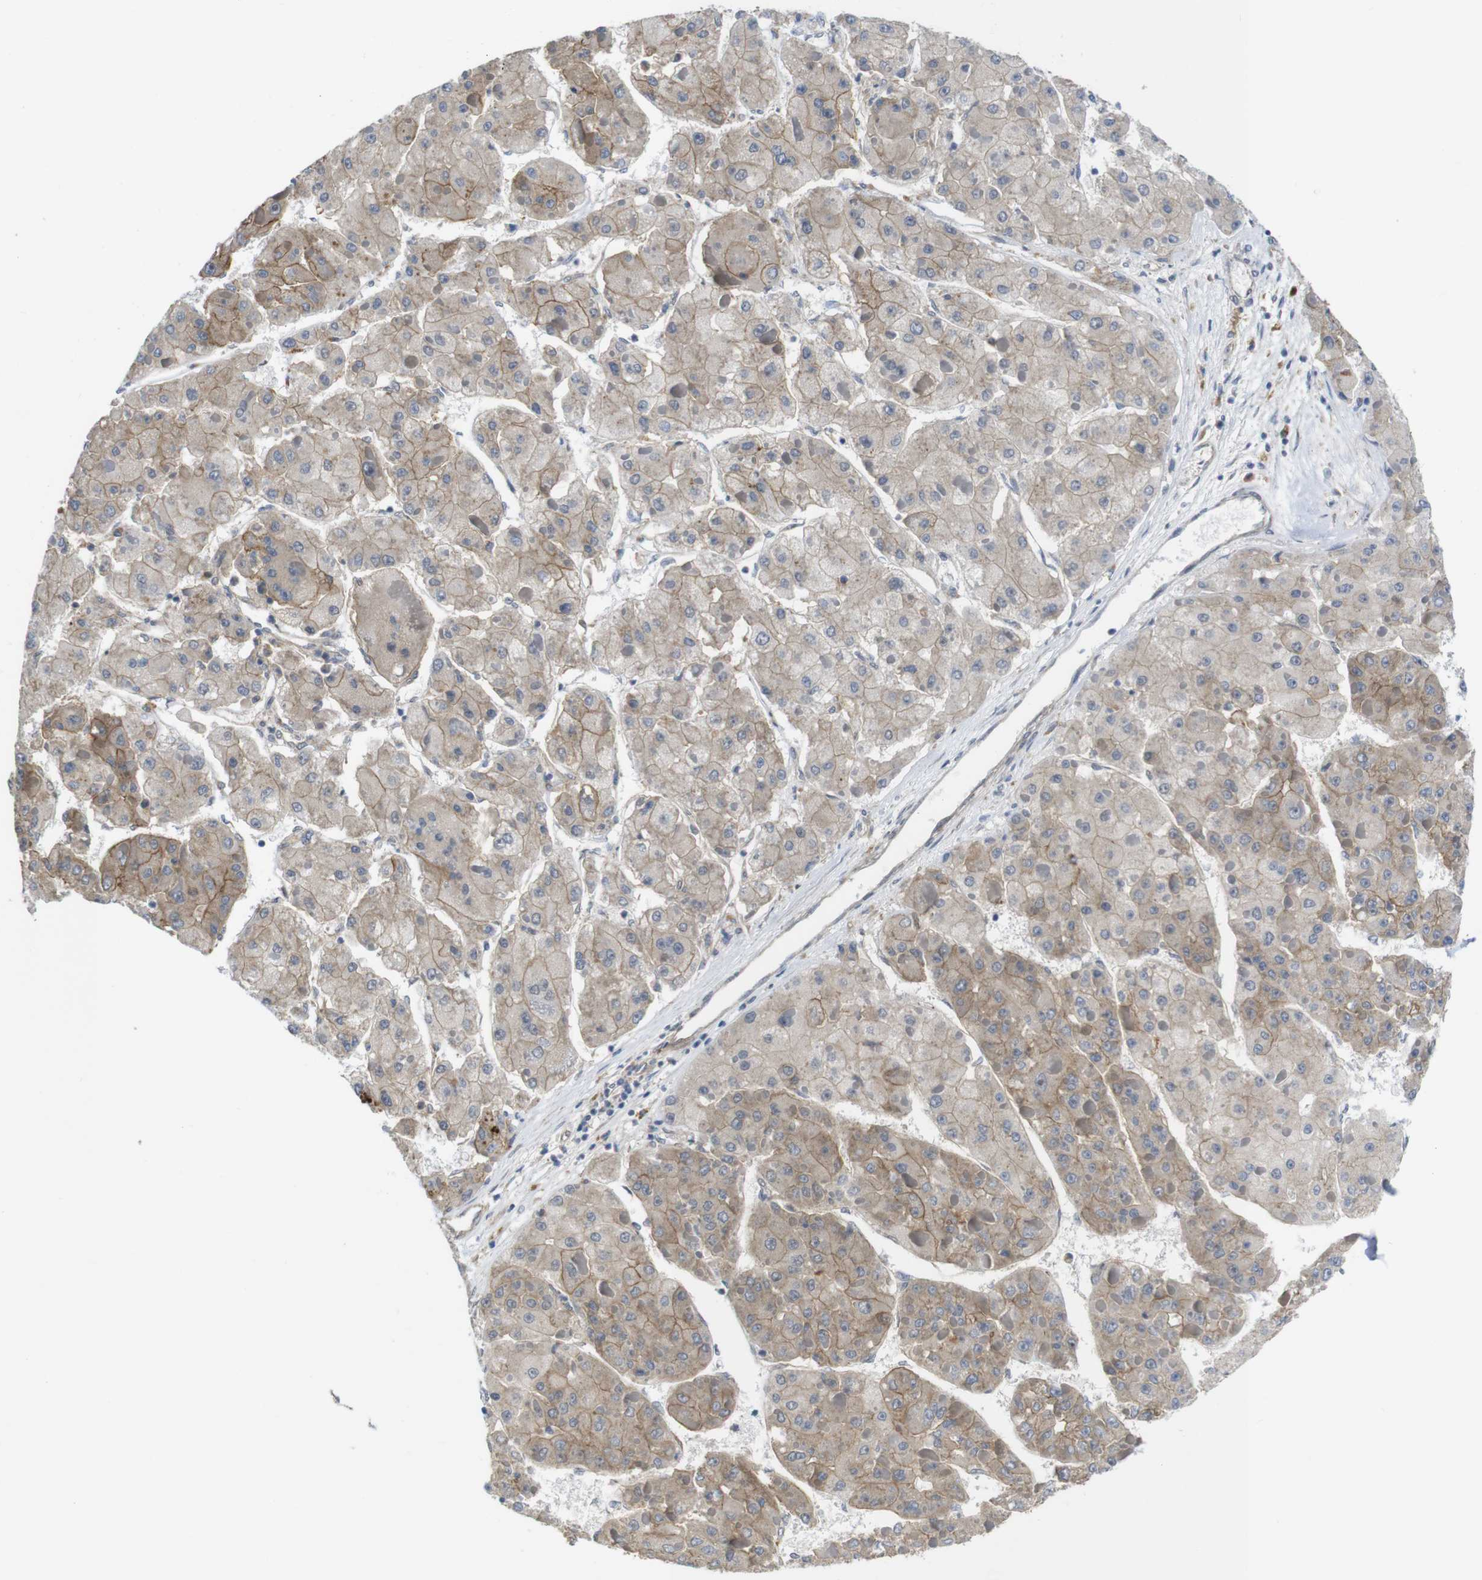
{"staining": {"intensity": "weak", "quantity": ">75%", "location": "cytoplasmic/membranous"}, "tissue": "liver cancer", "cell_type": "Tumor cells", "image_type": "cancer", "snomed": [{"axis": "morphology", "description": "Carcinoma, Hepatocellular, NOS"}, {"axis": "topography", "description": "Liver"}], "caption": "Protein staining by IHC shows weak cytoplasmic/membranous positivity in about >75% of tumor cells in liver cancer (hepatocellular carcinoma).", "gene": "ZDHHC5", "patient": {"sex": "female", "age": 73}}